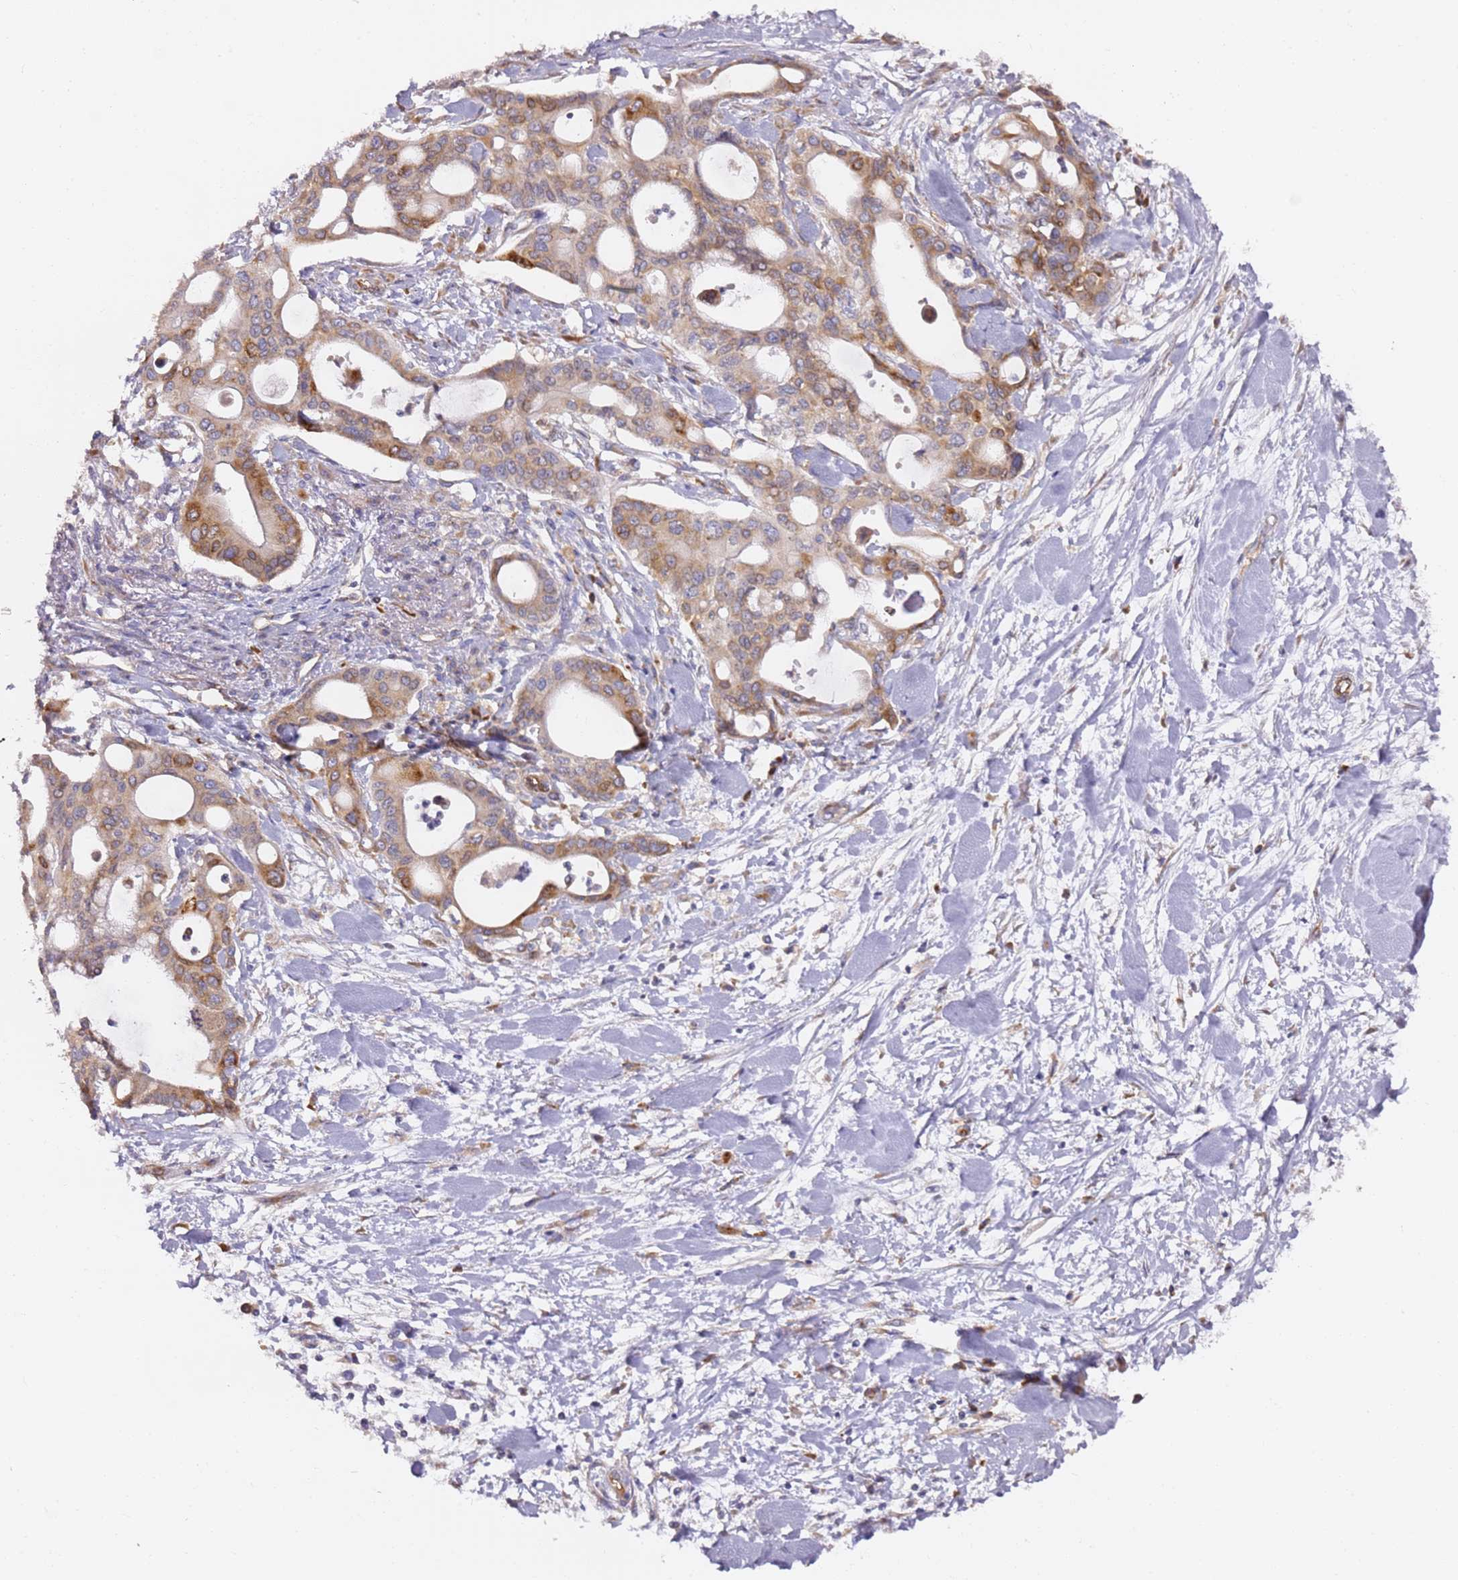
{"staining": {"intensity": "moderate", "quantity": ">75%", "location": "cytoplasmic/membranous"}, "tissue": "pancreatic cancer", "cell_type": "Tumor cells", "image_type": "cancer", "snomed": [{"axis": "morphology", "description": "Adenocarcinoma, NOS"}, {"axis": "topography", "description": "Pancreas"}], "caption": "A medium amount of moderate cytoplasmic/membranous positivity is present in approximately >75% of tumor cells in pancreatic cancer tissue. The protein of interest is stained brown, and the nuclei are stained in blue (DAB (3,3'-diaminobenzidine) IHC with brightfield microscopy, high magnification).", "gene": "KIF7", "patient": {"sex": "male", "age": 46}}